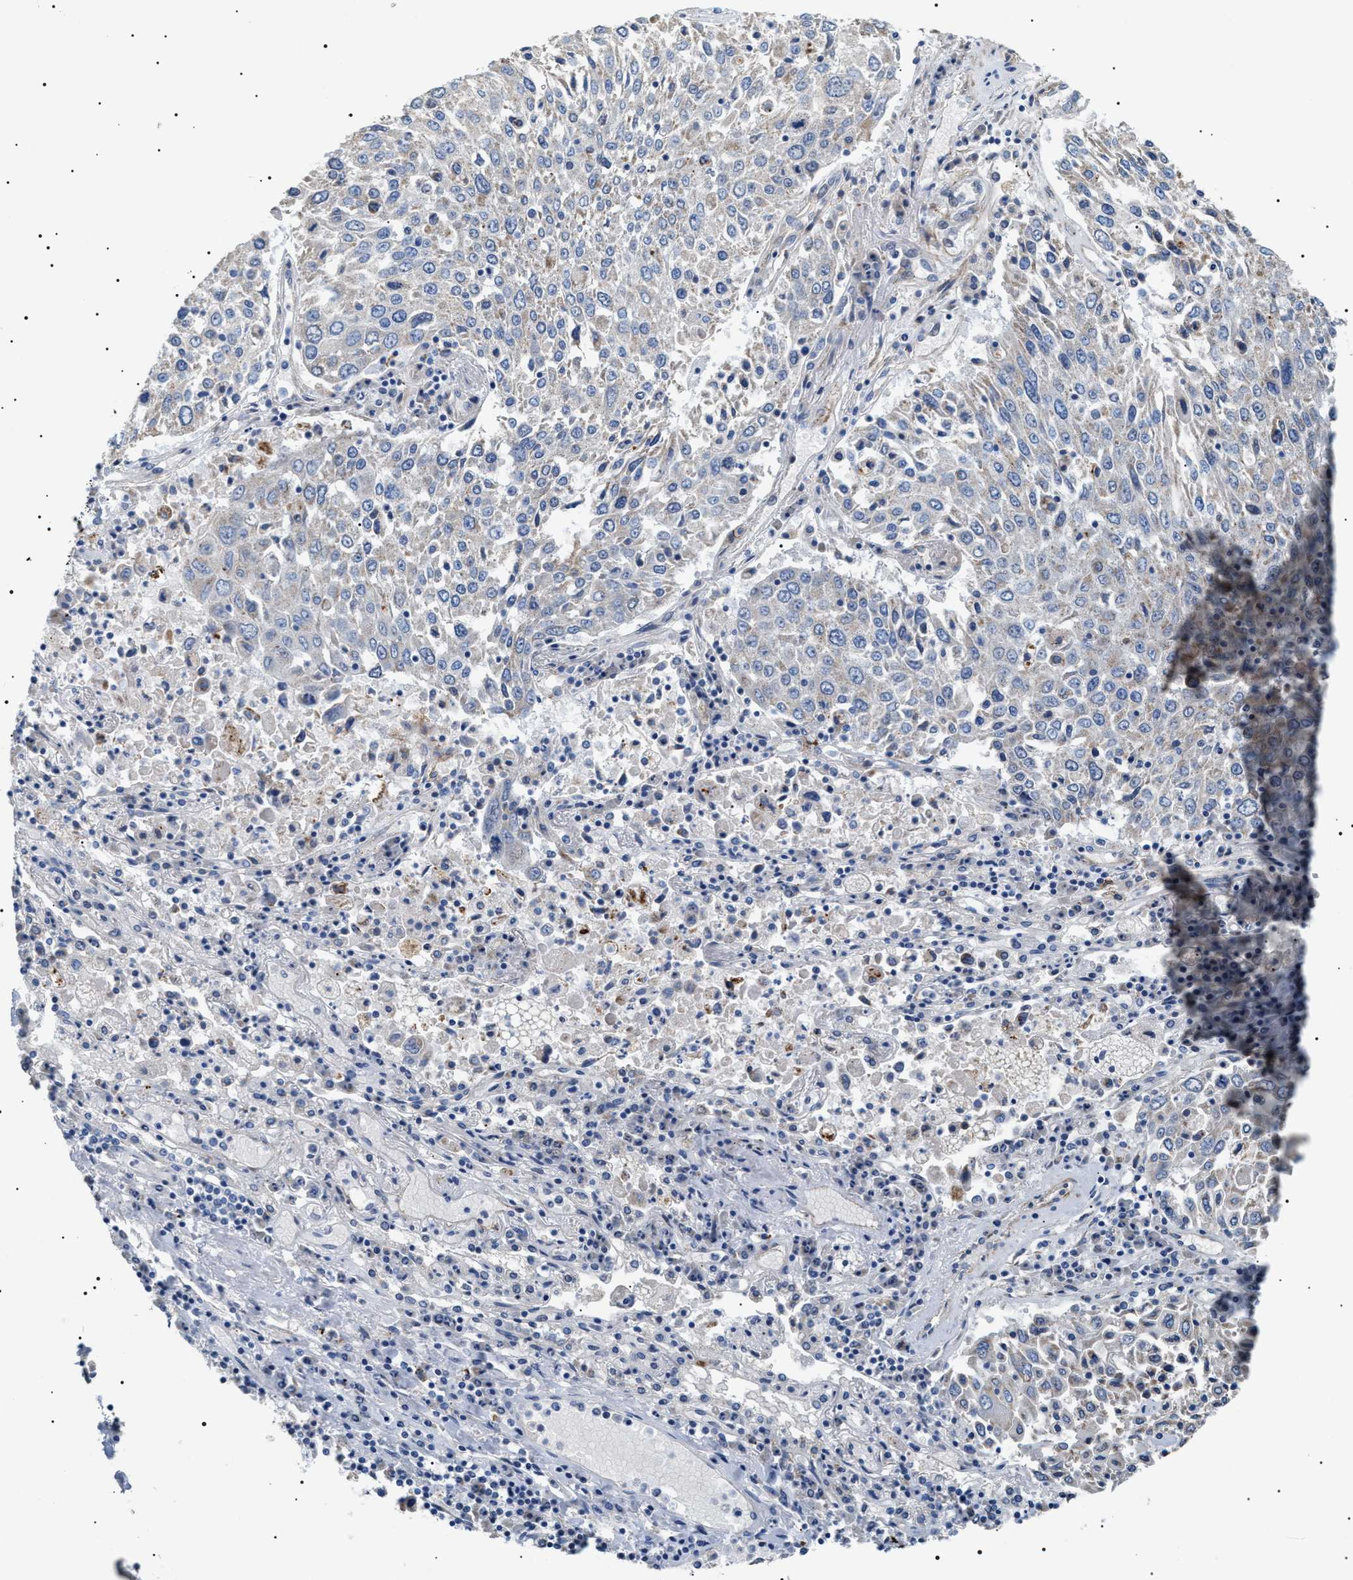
{"staining": {"intensity": "negative", "quantity": "none", "location": "none"}, "tissue": "lung cancer", "cell_type": "Tumor cells", "image_type": "cancer", "snomed": [{"axis": "morphology", "description": "Squamous cell carcinoma, NOS"}, {"axis": "topography", "description": "Lung"}], "caption": "This is a micrograph of immunohistochemistry staining of lung squamous cell carcinoma, which shows no positivity in tumor cells.", "gene": "TMEM222", "patient": {"sex": "male", "age": 65}}